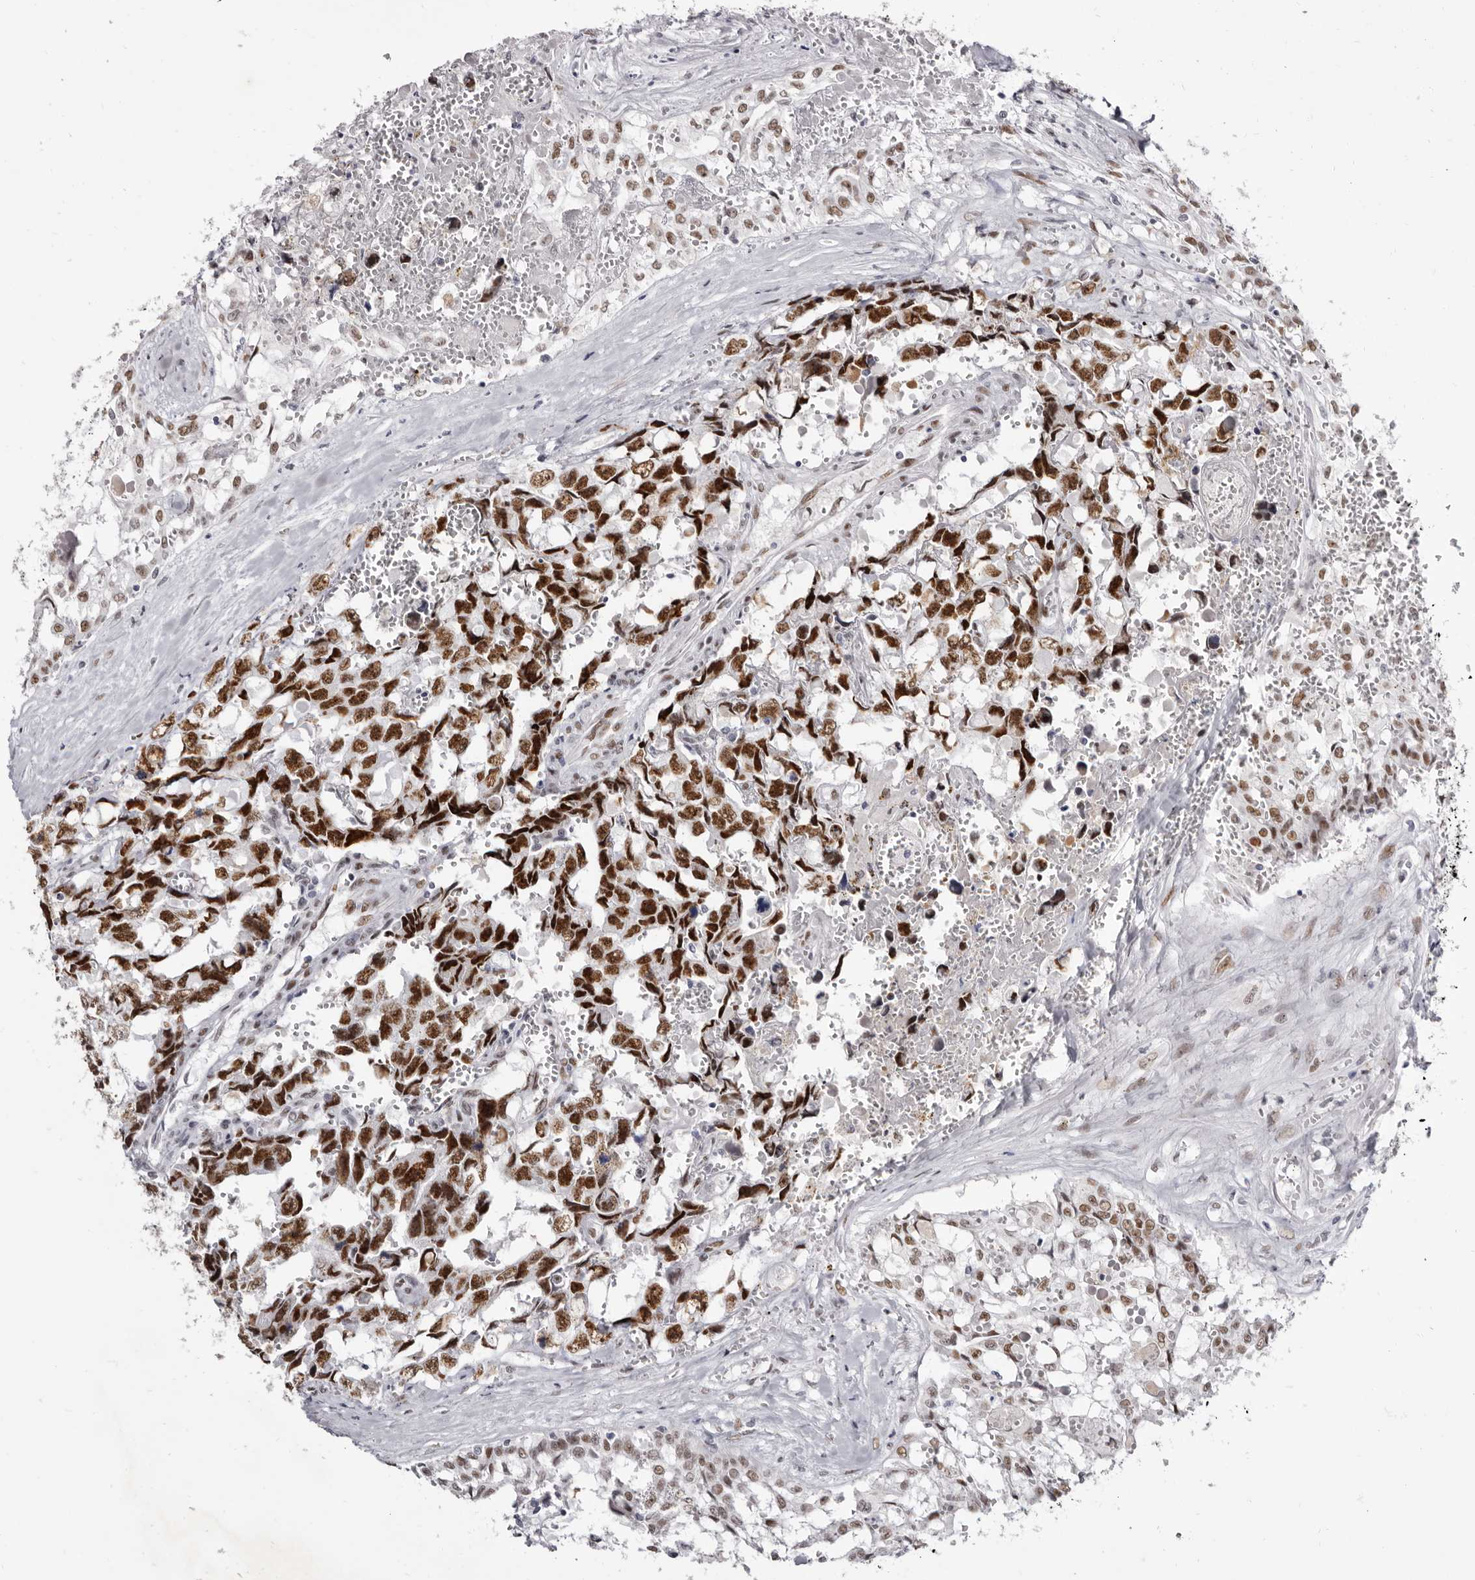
{"staining": {"intensity": "strong", "quantity": ">75%", "location": "nuclear"}, "tissue": "testis cancer", "cell_type": "Tumor cells", "image_type": "cancer", "snomed": [{"axis": "morphology", "description": "Carcinoma, Embryonal, NOS"}, {"axis": "topography", "description": "Testis"}], "caption": "DAB (3,3'-diaminobenzidine) immunohistochemical staining of human embryonal carcinoma (testis) demonstrates strong nuclear protein positivity in approximately >75% of tumor cells. Nuclei are stained in blue.", "gene": "ZNF326", "patient": {"sex": "male", "age": 31}}